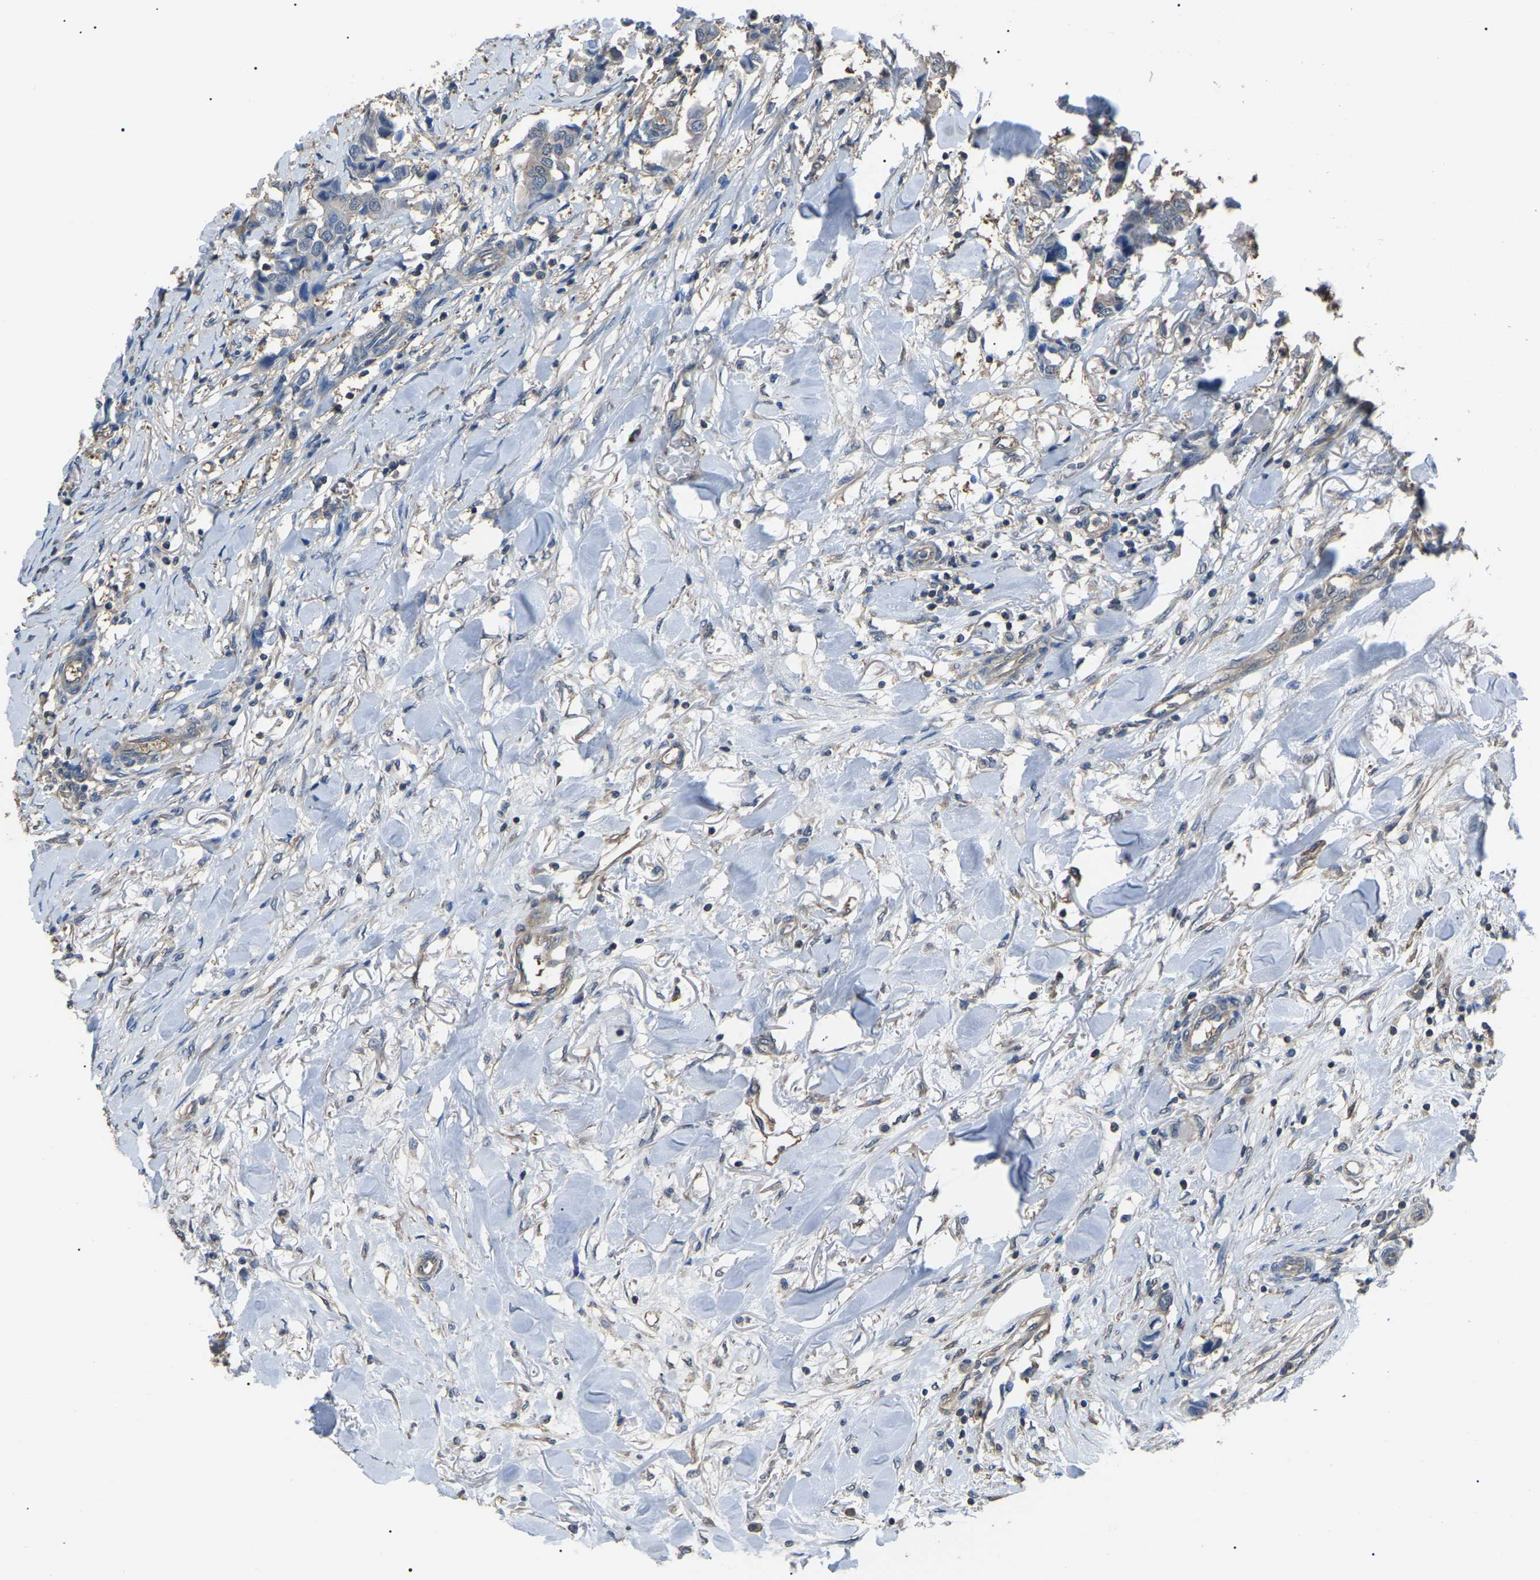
{"staining": {"intensity": "negative", "quantity": "none", "location": "none"}, "tissue": "breast cancer", "cell_type": "Tumor cells", "image_type": "cancer", "snomed": [{"axis": "morphology", "description": "Duct carcinoma"}, {"axis": "topography", "description": "Breast"}], "caption": "Human intraductal carcinoma (breast) stained for a protein using immunohistochemistry (IHC) shows no staining in tumor cells.", "gene": "PDCD5", "patient": {"sex": "female", "age": 80}}